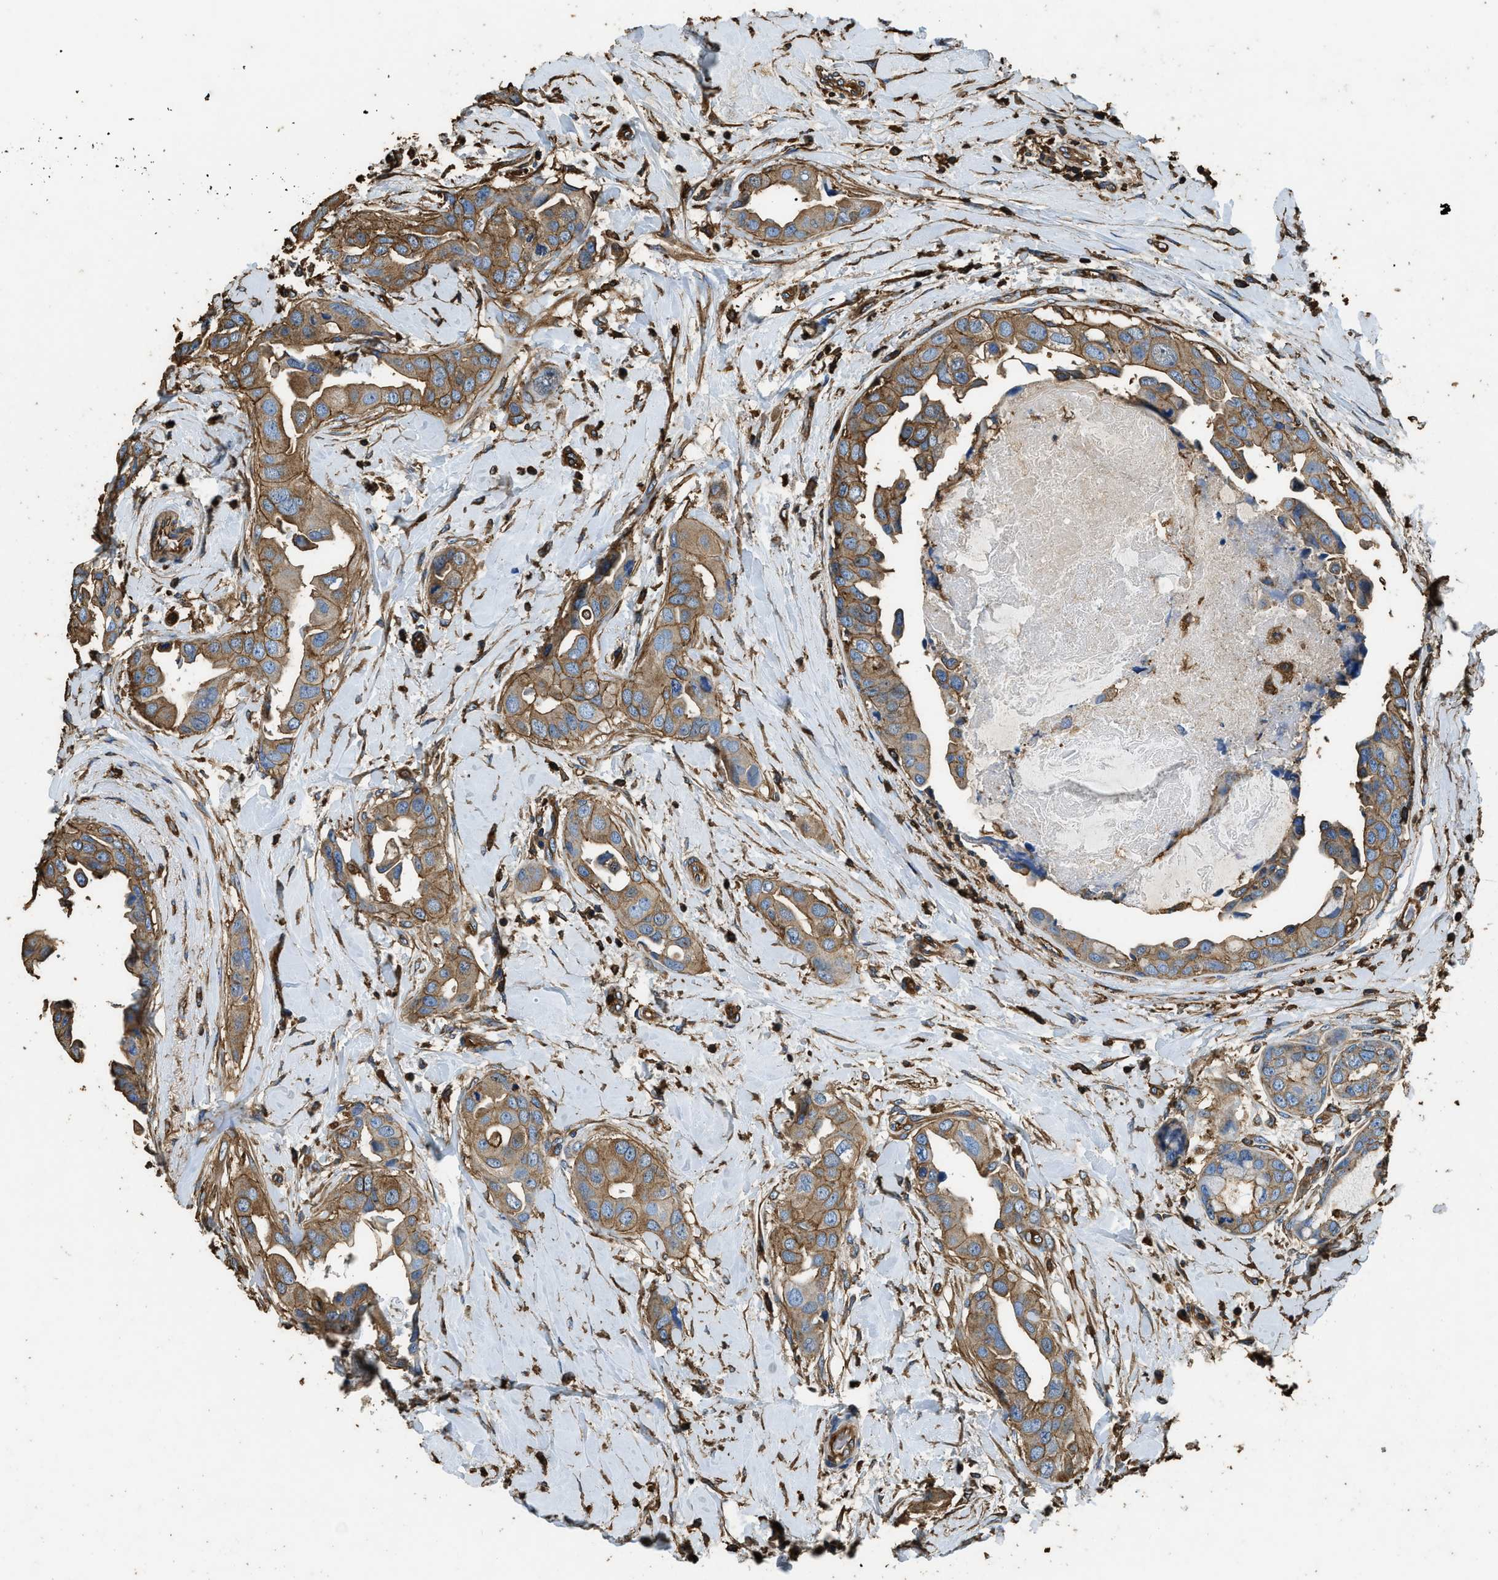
{"staining": {"intensity": "moderate", "quantity": ">75%", "location": "cytoplasmic/membranous"}, "tissue": "breast cancer", "cell_type": "Tumor cells", "image_type": "cancer", "snomed": [{"axis": "morphology", "description": "Duct carcinoma"}, {"axis": "topography", "description": "Breast"}], "caption": "A high-resolution photomicrograph shows IHC staining of intraductal carcinoma (breast), which exhibits moderate cytoplasmic/membranous expression in approximately >75% of tumor cells. (DAB IHC, brown staining for protein, blue staining for nuclei).", "gene": "ACCS", "patient": {"sex": "female", "age": 40}}